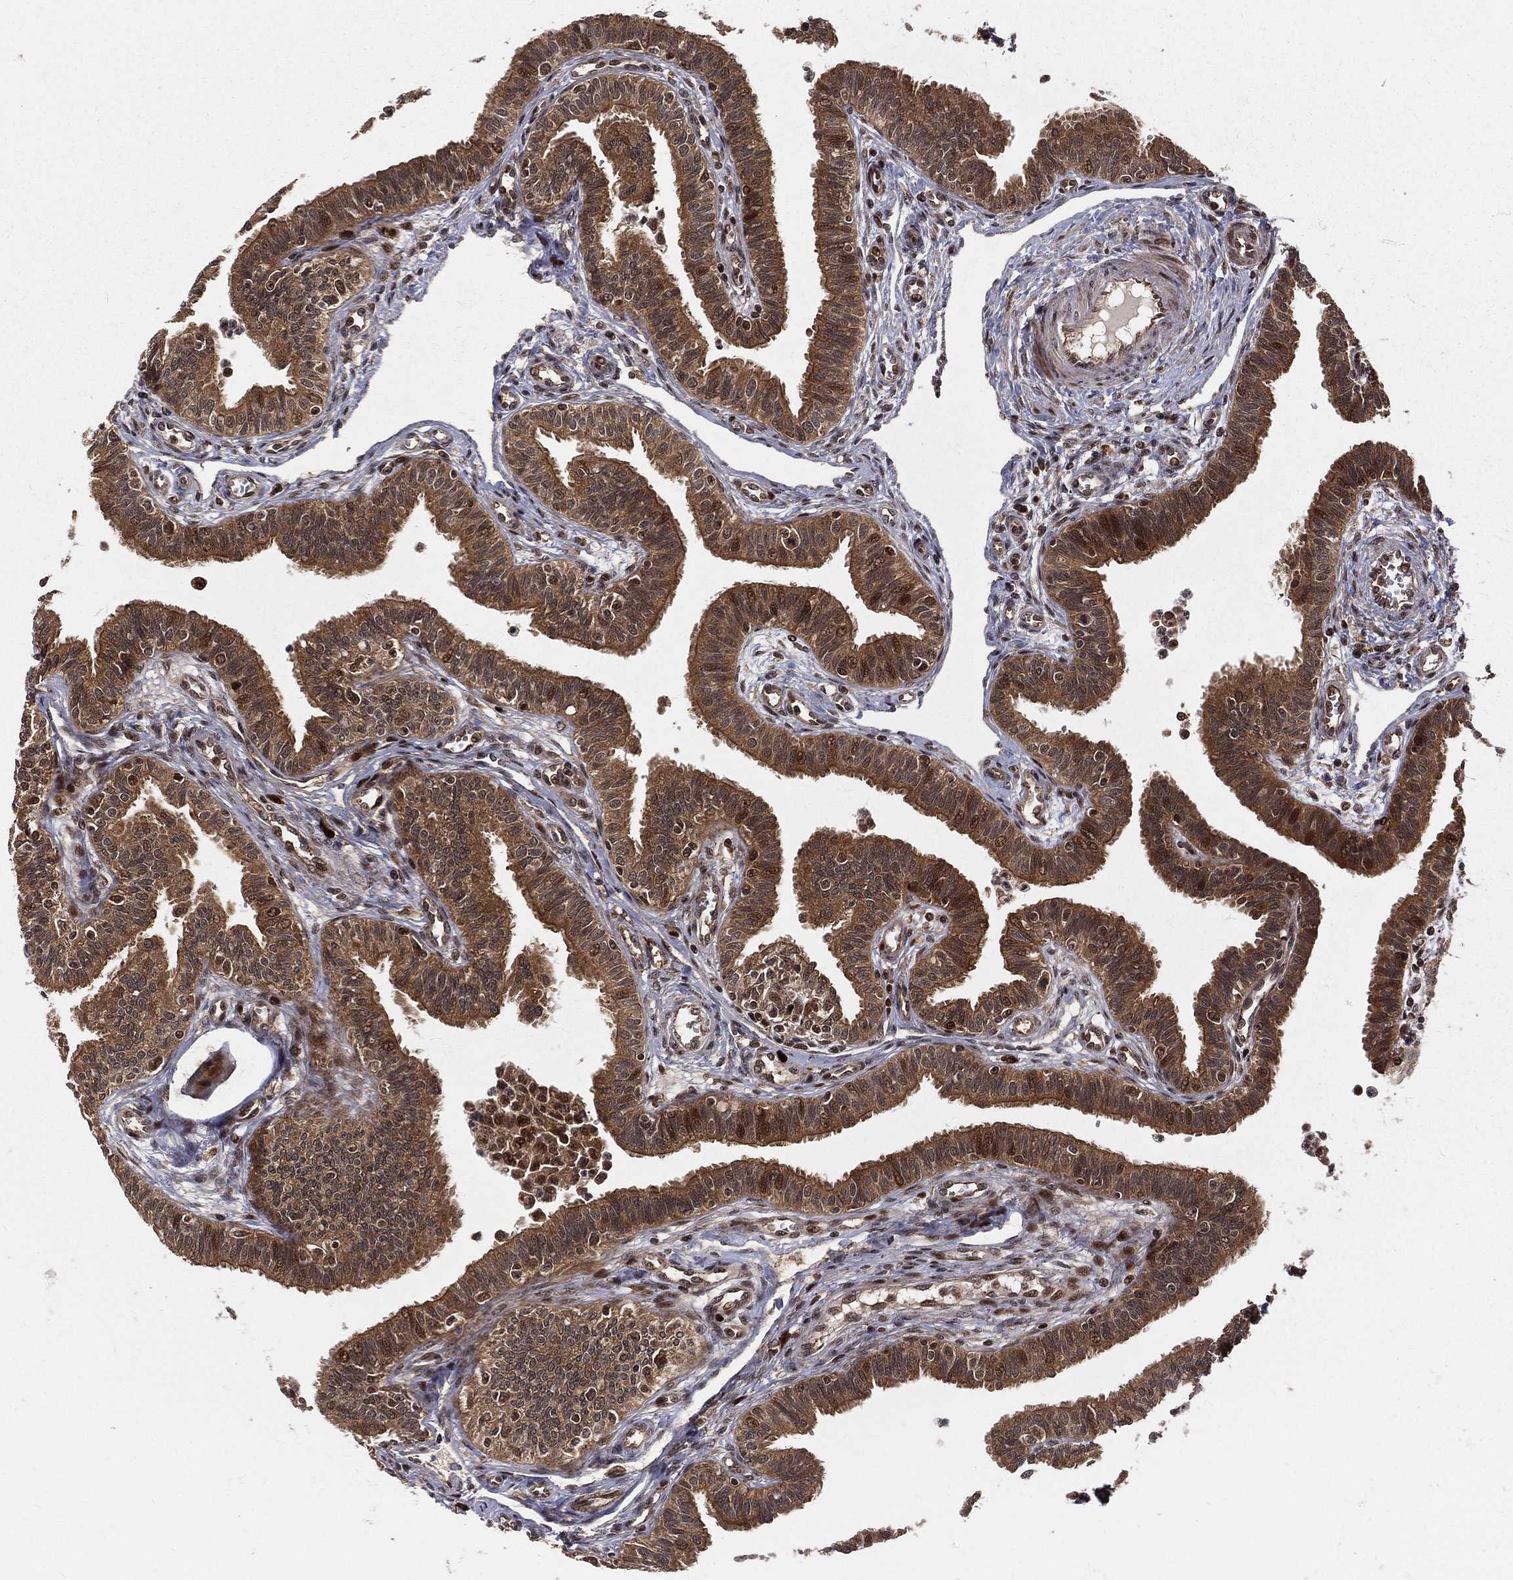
{"staining": {"intensity": "strong", "quantity": "25%-75%", "location": "cytoplasmic/membranous"}, "tissue": "fallopian tube", "cell_type": "Glandular cells", "image_type": "normal", "snomed": [{"axis": "morphology", "description": "Normal tissue, NOS"}, {"axis": "topography", "description": "Fallopian tube"}], "caption": "Benign fallopian tube exhibits strong cytoplasmic/membranous expression in about 25%-75% of glandular cells, visualized by immunohistochemistry.", "gene": "MDM2", "patient": {"sex": "female", "age": 36}}